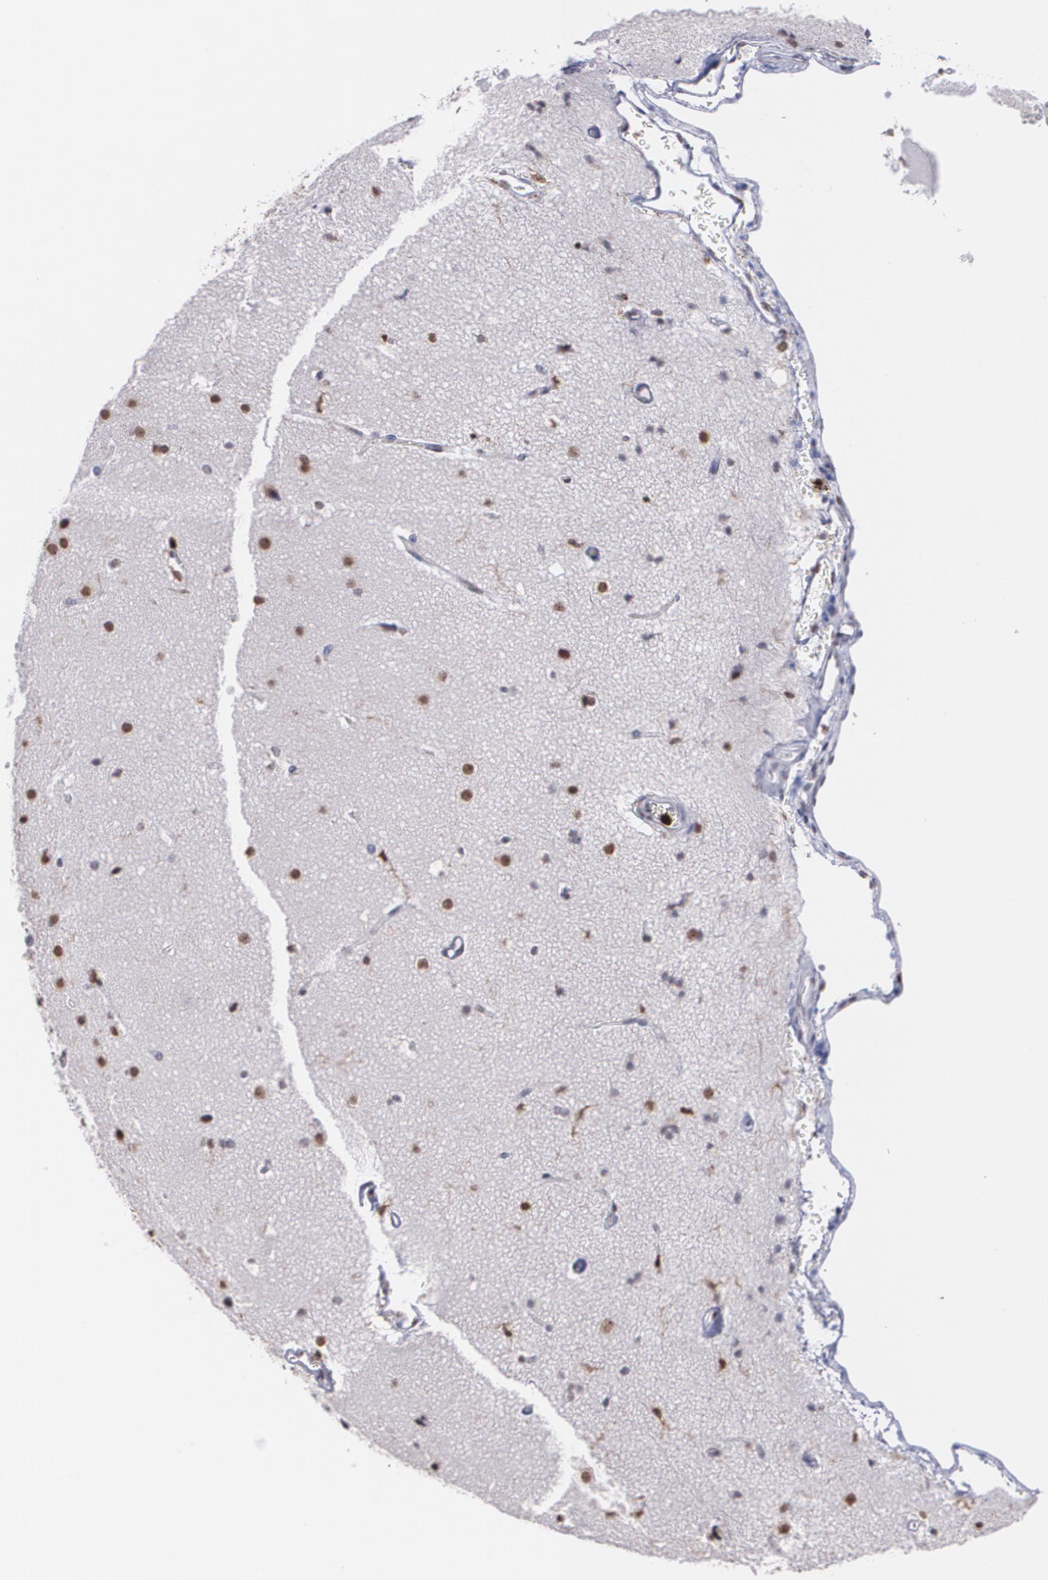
{"staining": {"intensity": "negative", "quantity": "none", "location": "none"}, "tissue": "glioma", "cell_type": "Tumor cells", "image_type": "cancer", "snomed": [{"axis": "morphology", "description": "Glioma, malignant, Low grade"}, {"axis": "topography", "description": "Cerebral cortex"}], "caption": "Human glioma stained for a protein using immunohistochemistry (IHC) demonstrates no expression in tumor cells.", "gene": "NCF2", "patient": {"sex": "female", "age": 47}}